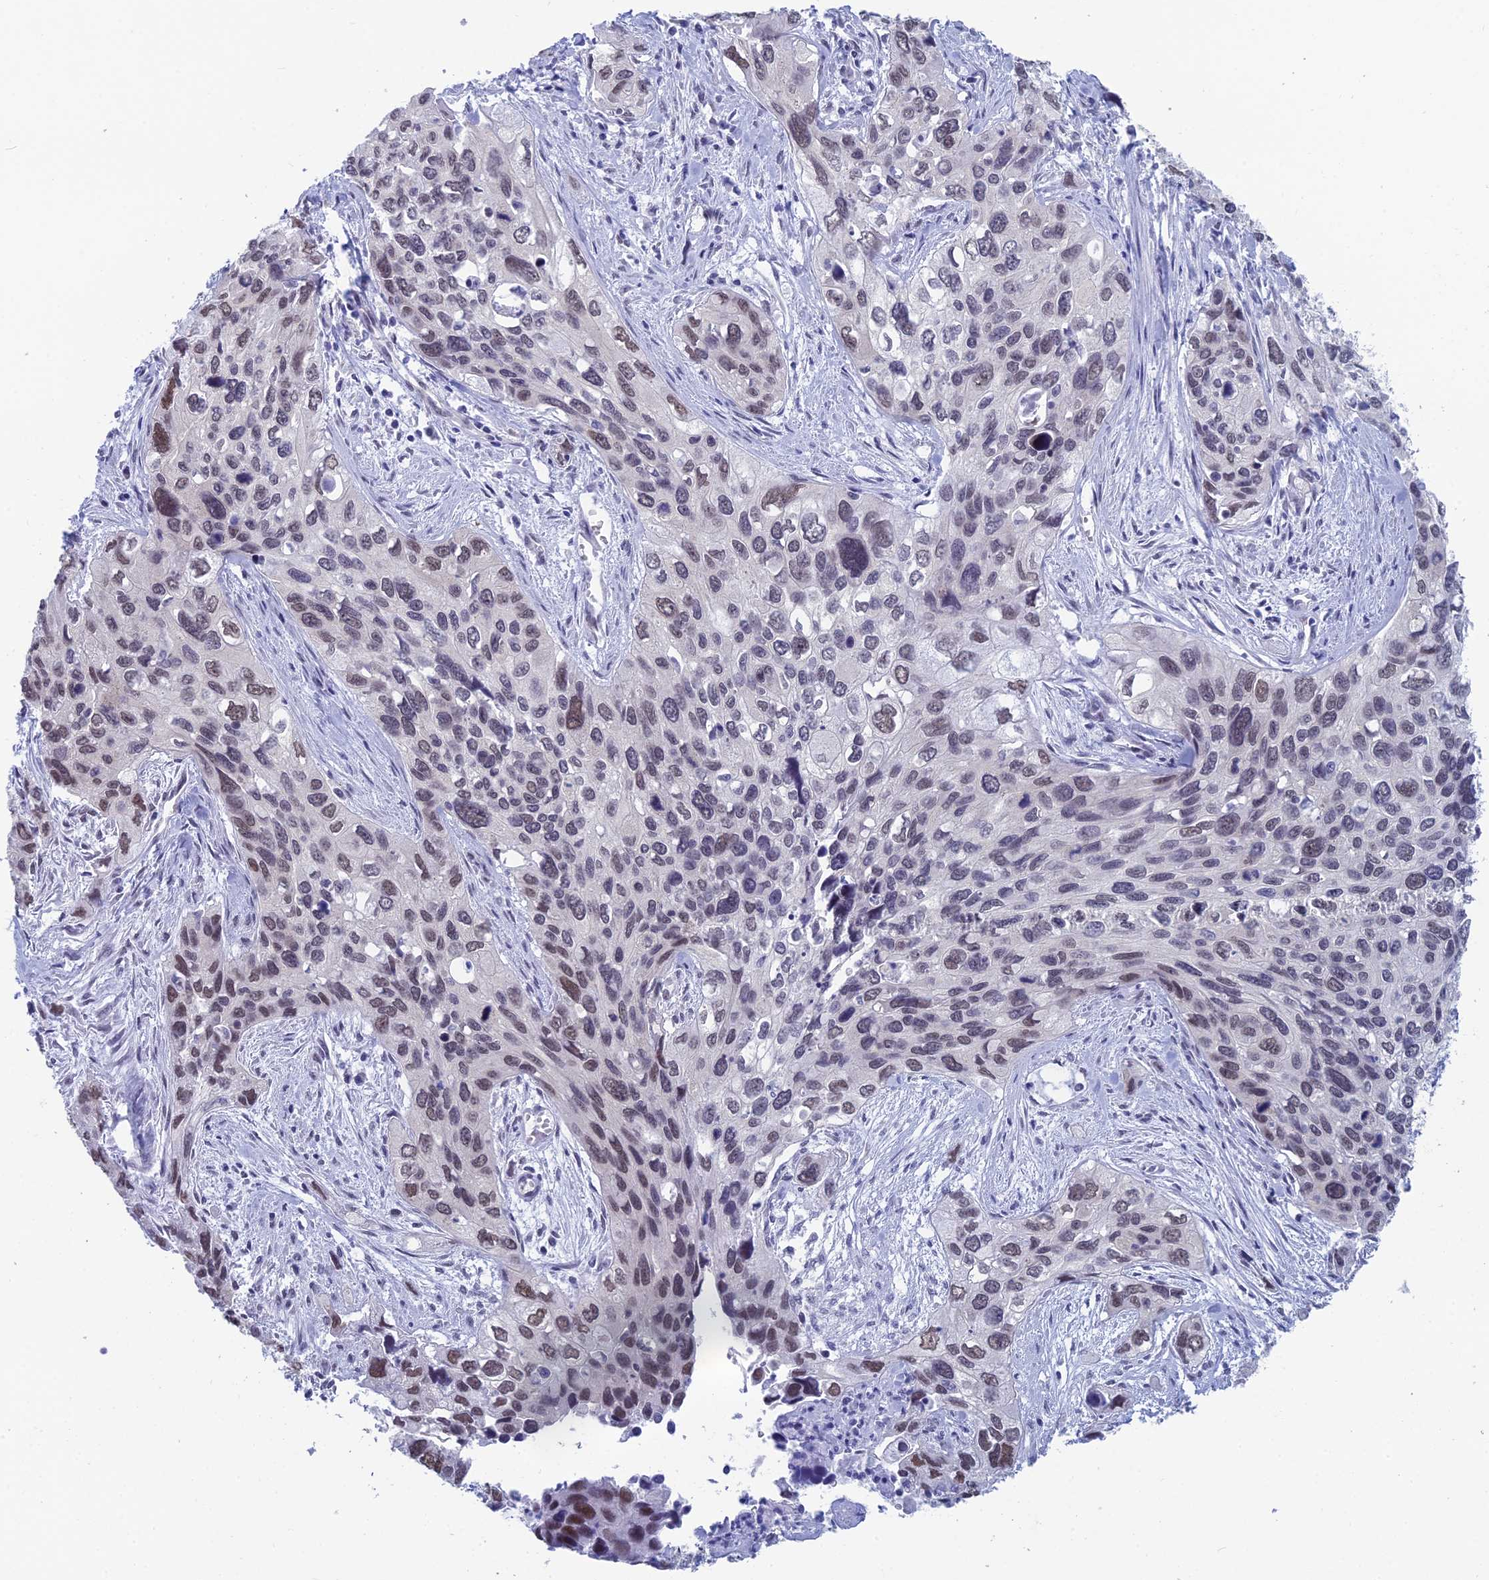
{"staining": {"intensity": "moderate", "quantity": "<25%", "location": "nuclear"}, "tissue": "cervical cancer", "cell_type": "Tumor cells", "image_type": "cancer", "snomed": [{"axis": "morphology", "description": "Squamous cell carcinoma, NOS"}, {"axis": "topography", "description": "Cervix"}], "caption": "This is a micrograph of IHC staining of cervical cancer (squamous cell carcinoma), which shows moderate expression in the nuclear of tumor cells.", "gene": "NABP2", "patient": {"sex": "female", "age": 55}}